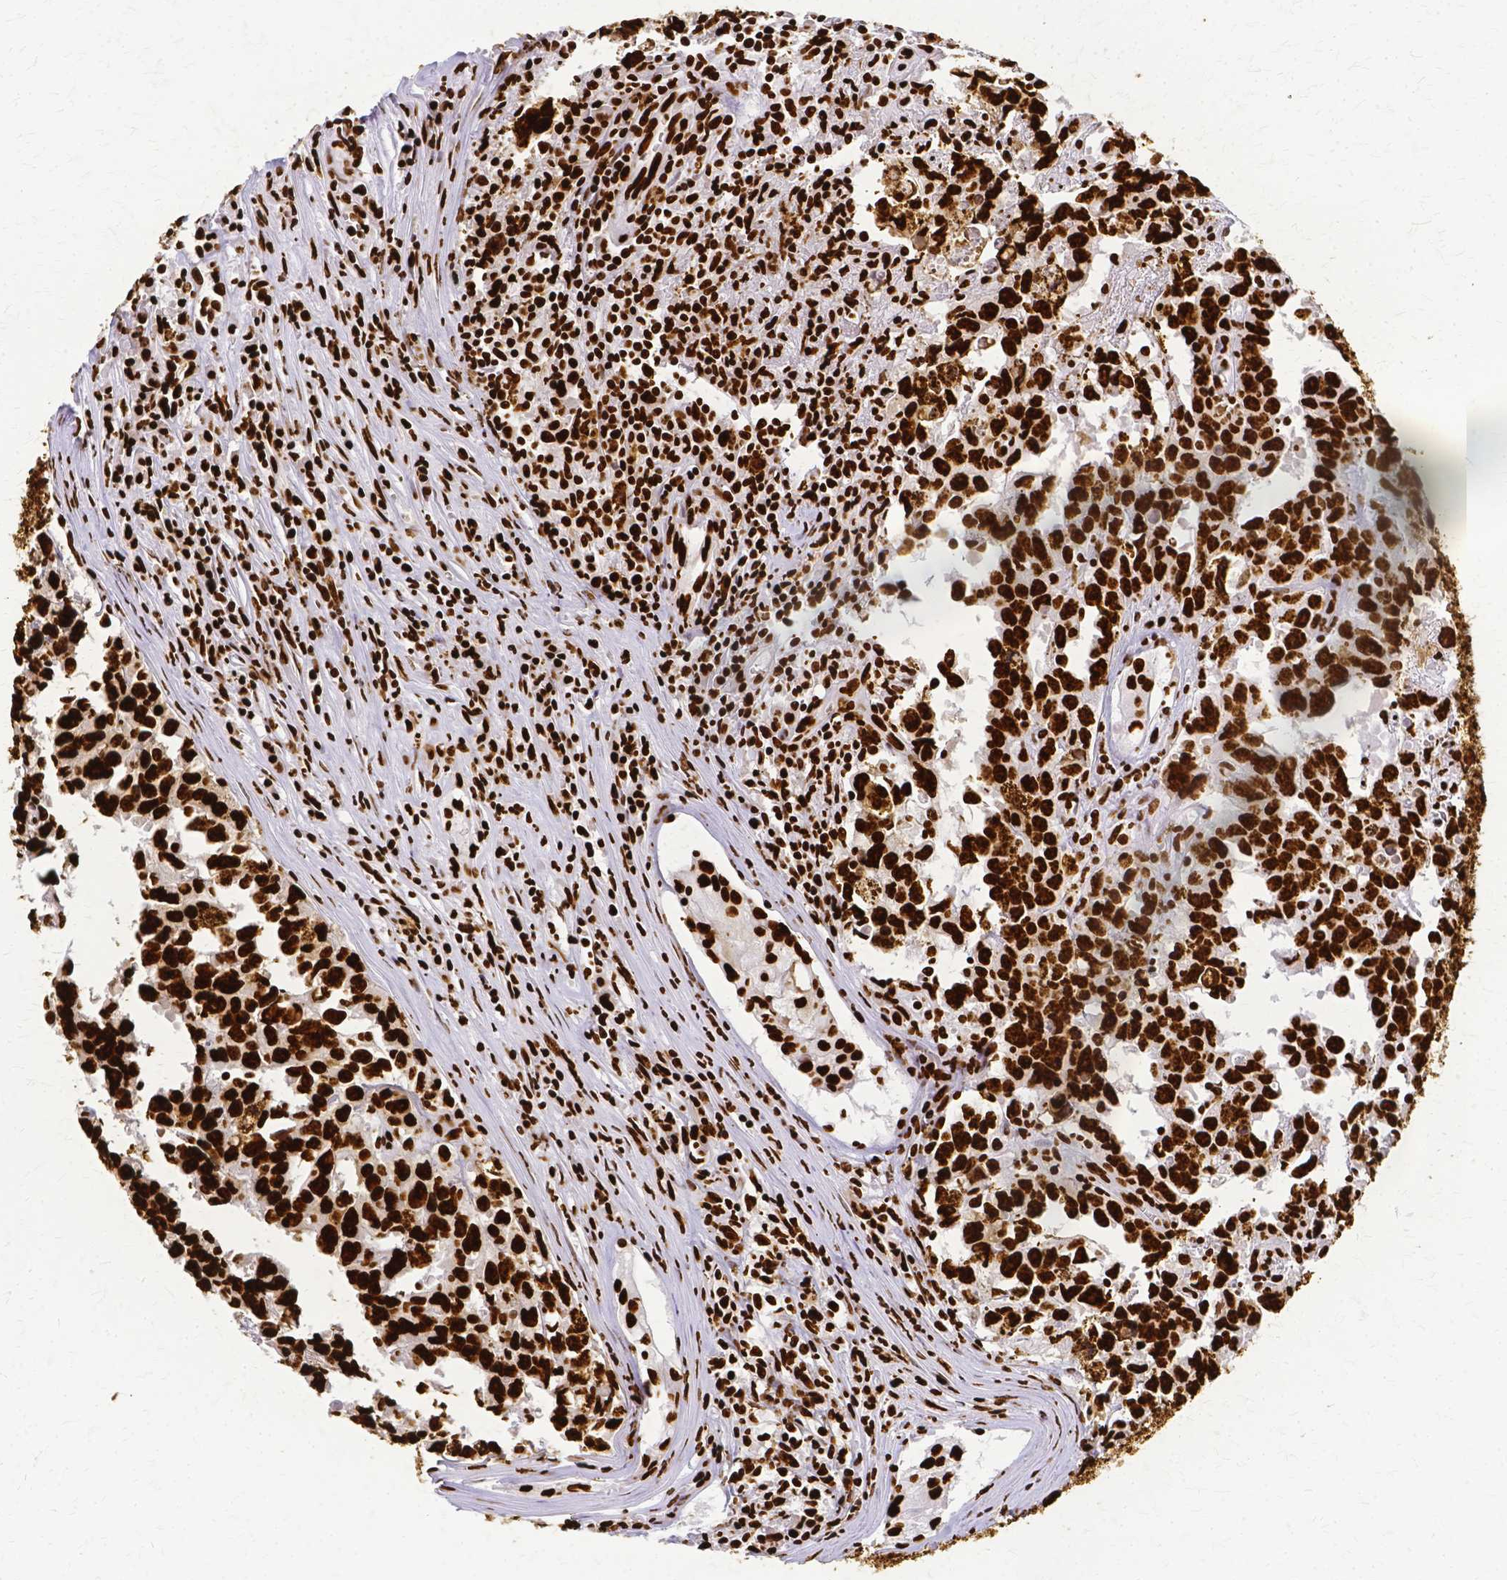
{"staining": {"intensity": "strong", "quantity": ">75%", "location": "nuclear"}, "tissue": "testis cancer", "cell_type": "Tumor cells", "image_type": "cancer", "snomed": [{"axis": "morphology", "description": "Carcinoma, Embryonal, NOS"}, {"axis": "topography", "description": "Testis"}], "caption": "Strong nuclear staining is present in about >75% of tumor cells in testis embryonal carcinoma. Nuclei are stained in blue.", "gene": "SFPQ", "patient": {"sex": "male", "age": 22}}